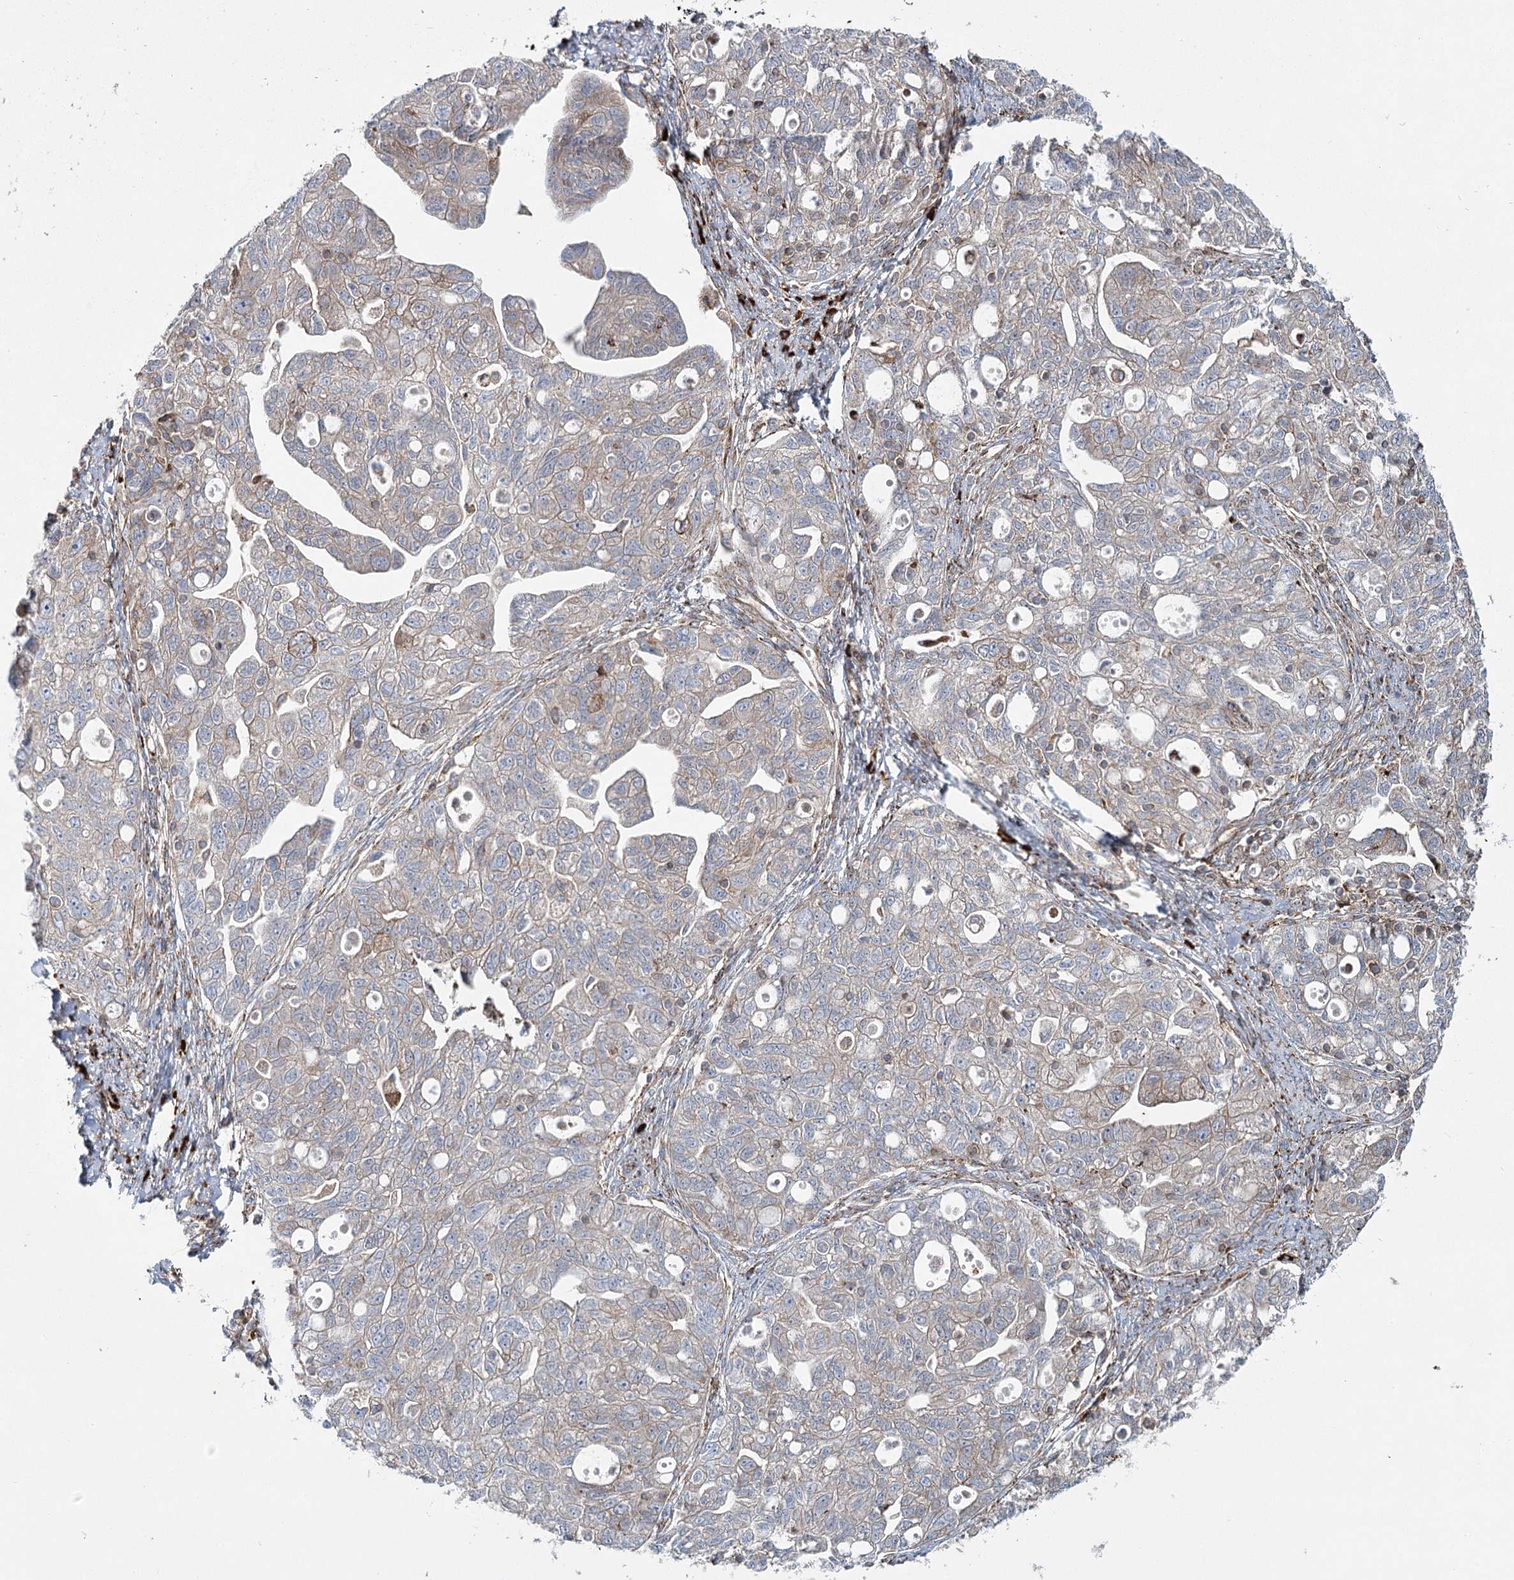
{"staining": {"intensity": "weak", "quantity": "25%-75%", "location": "cytoplasmic/membranous"}, "tissue": "ovarian cancer", "cell_type": "Tumor cells", "image_type": "cancer", "snomed": [{"axis": "morphology", "description": "Carcinoma, NOS"}, {"axis": "morphology", "description": "Cystadenocarcinoma, serous, NOS"}, {"axis": "topography", "description": "Ovary"}], "caption": "Tumor cells demonstrate low levels of weak cytoplasmic/membranous positivity in about 25%-75% of cells in human serous cystadenocarcinoma (ovarian). The staining is performed using DAB brown chromogen to label protein expression. The nuclei are counter-stained blue using hematoxylin.", "gene": "POGLUT1", "patient": {"sex": "female", "age": 69}}